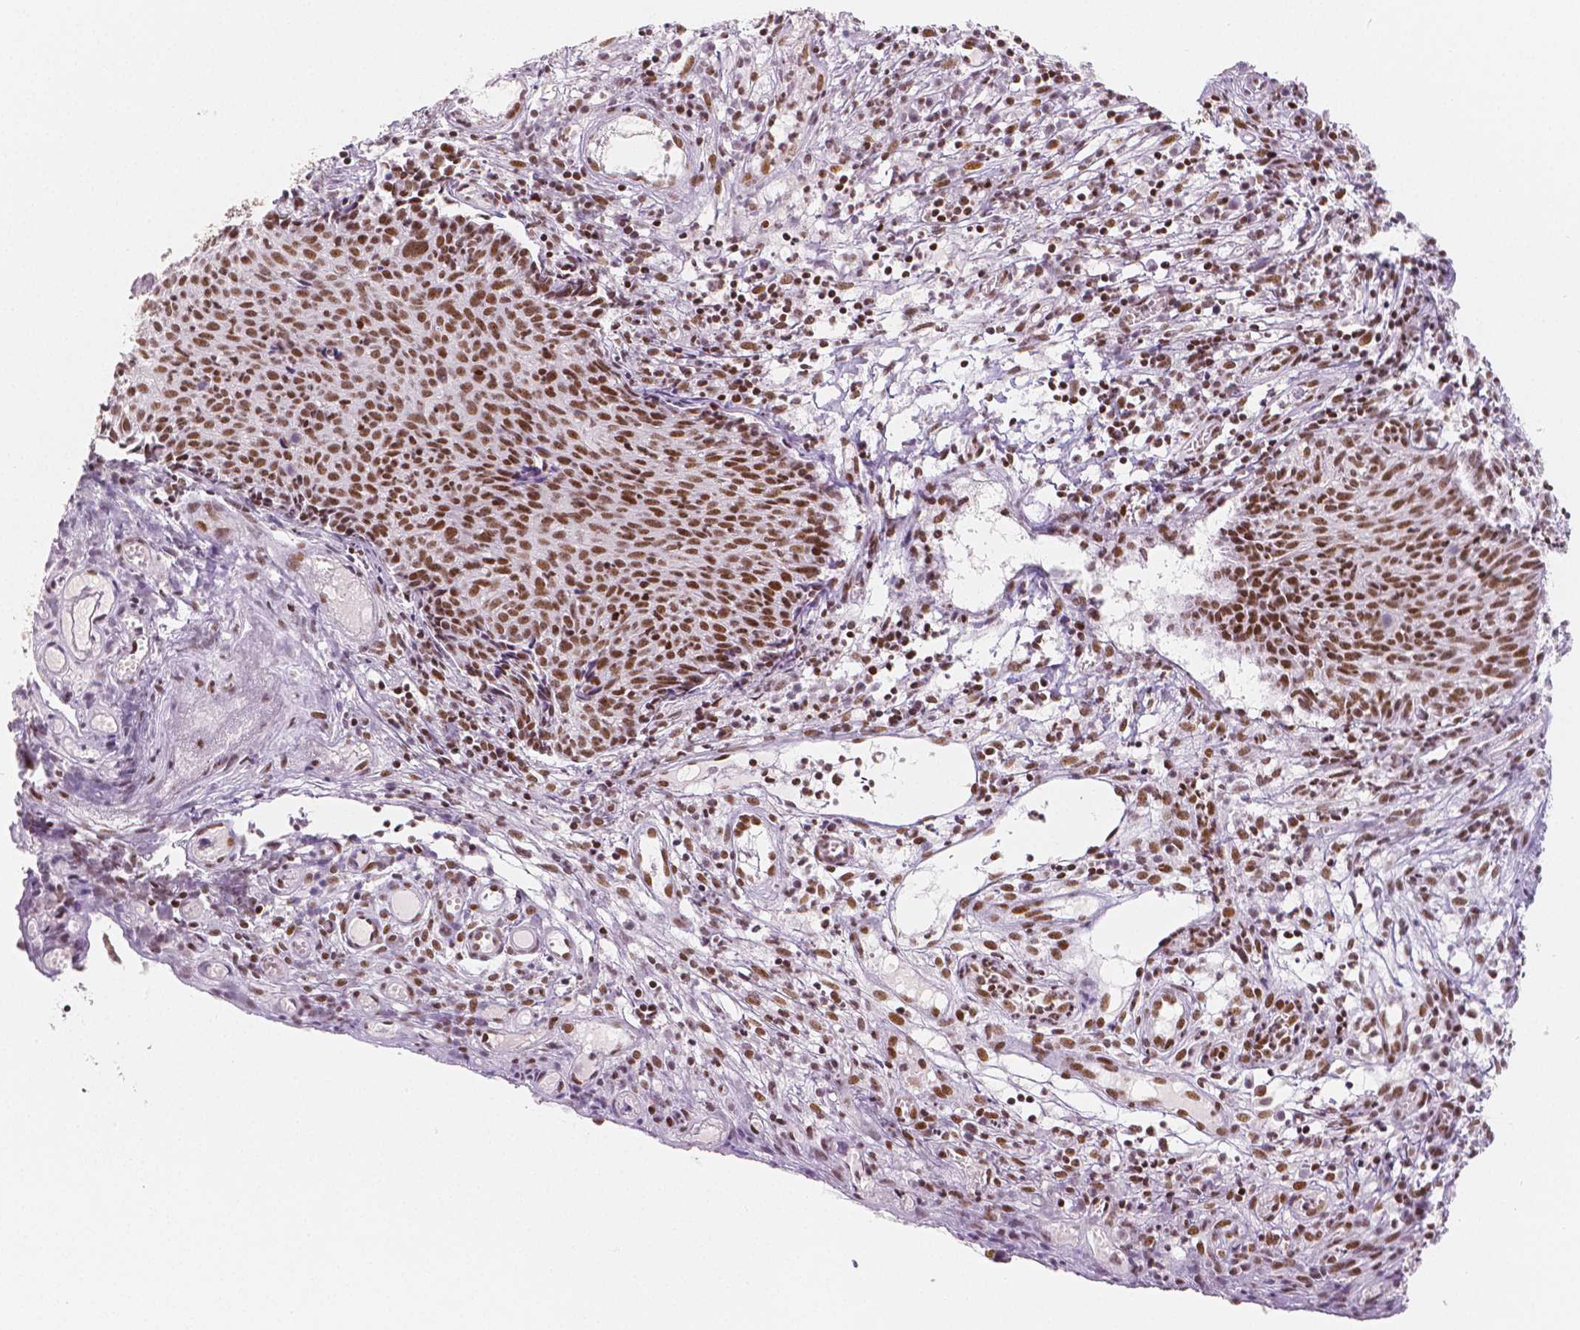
{"staining": {"intensity": "strong", "quantity": ">75%", "location": "nuclear"}, "tissue": "cervical cancer", "cell_type": "Tumor cells", "image_type": "cancer", "snomed": [{"axis": "morphology", "description": "Squamous cell carcinoma, NOS"}, {"axis": "topography", "description": "Cervix"}], "caption": "The histopathology image exhibits a brown stain indicating the presence of a protein in the nuclear of tumor cells in cervical squamous cell carcinoma.", "gene": "HDAC1", "patient": {"sex": "female", "age": 30}}